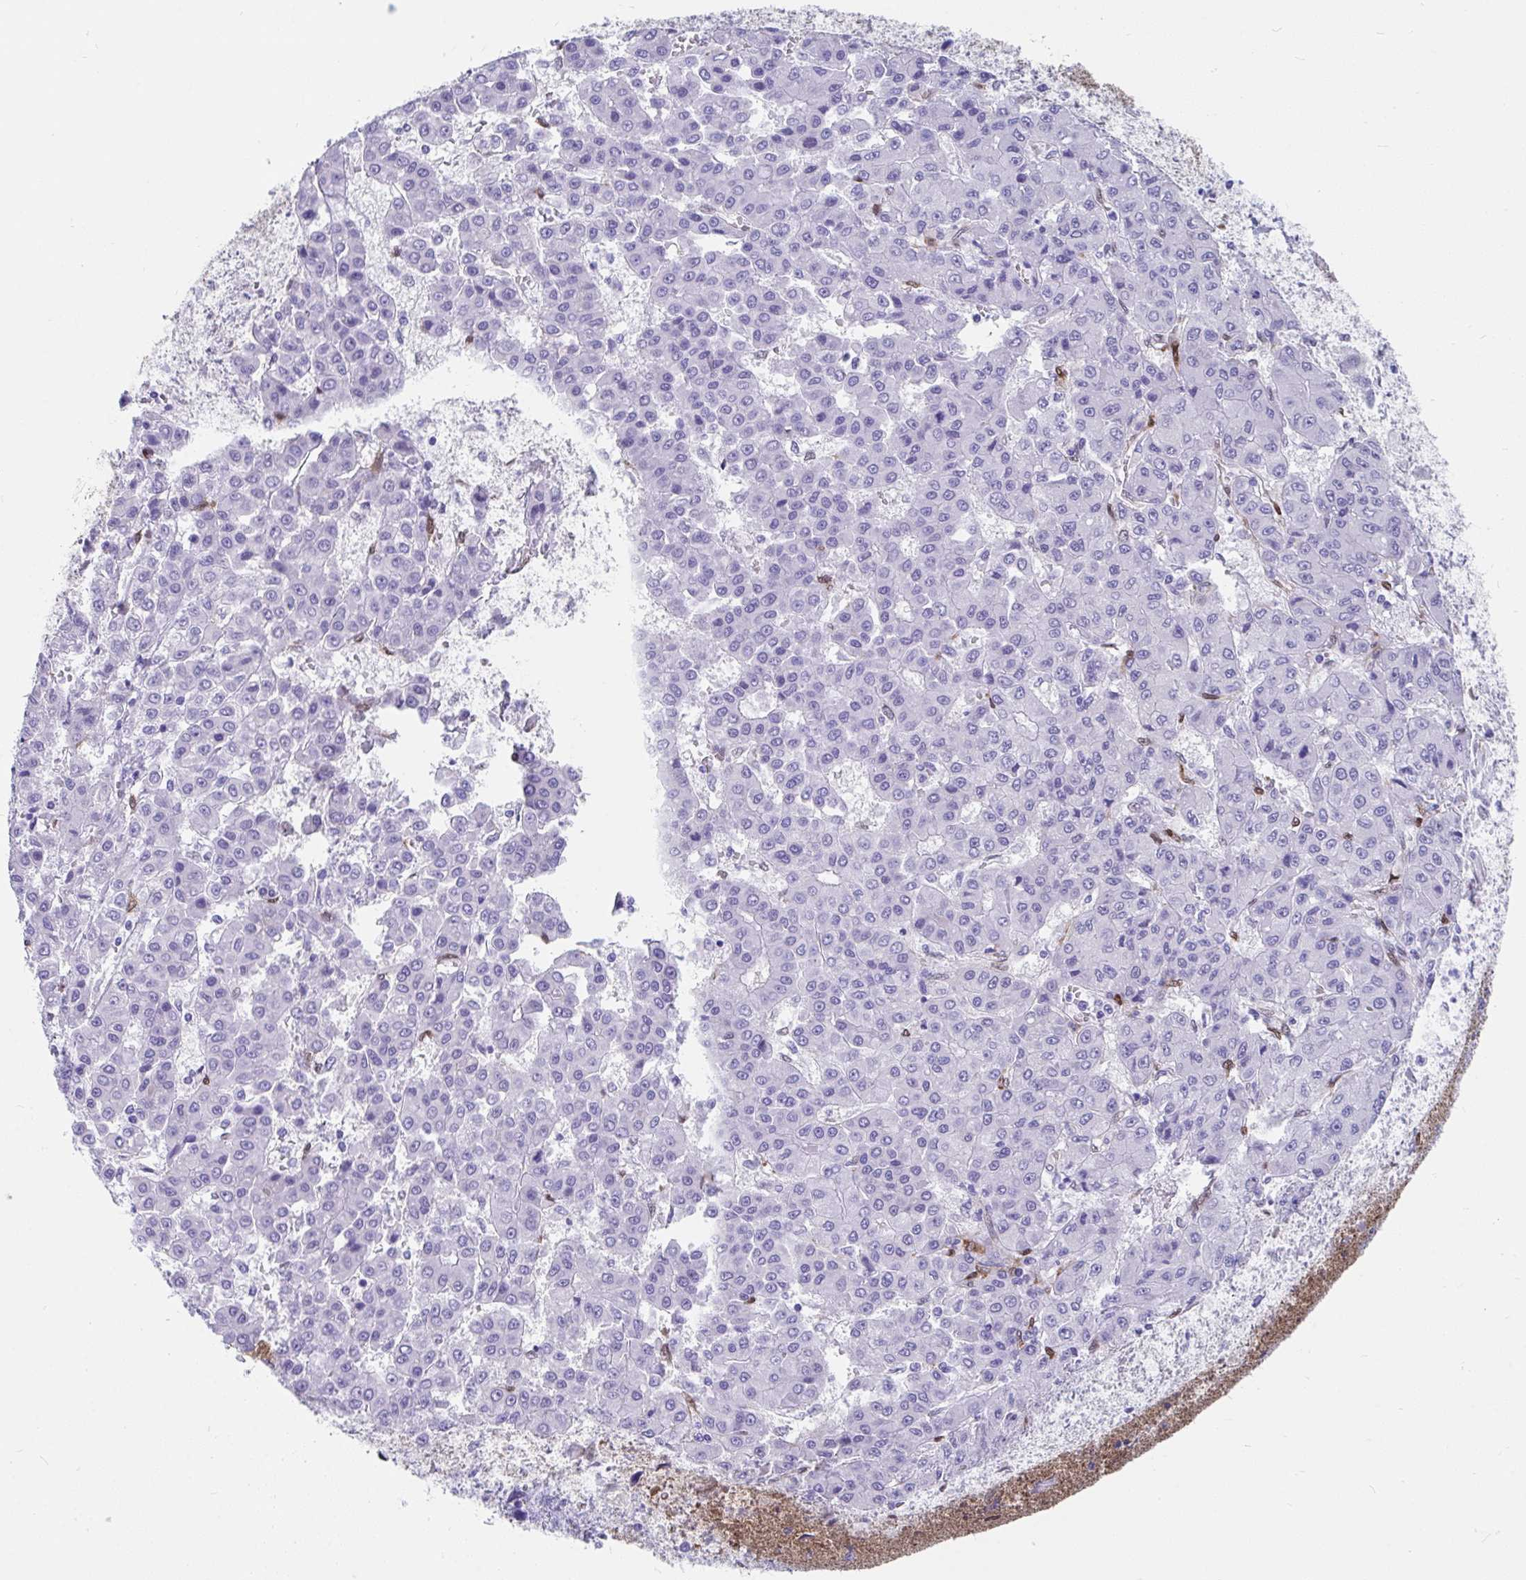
{"staining": {"intensity": "negative", "quantity": "none", "location": "none"}, "tissue": "liver cancer", "cell_type": "Tumor cells", "image_type": "cancer", "snomed": [{"axis": "morphology", "description": "Carcinoma, Hepatocellular, NOS"}, {"axis": "topography", "description": "Liver"}], "caption": "Liver cancer was stained to show a protein in brown. There is no significant staining in tumor cells.", "gene": "RBPMS", "patient": {"sex": "male", "age": 70}}